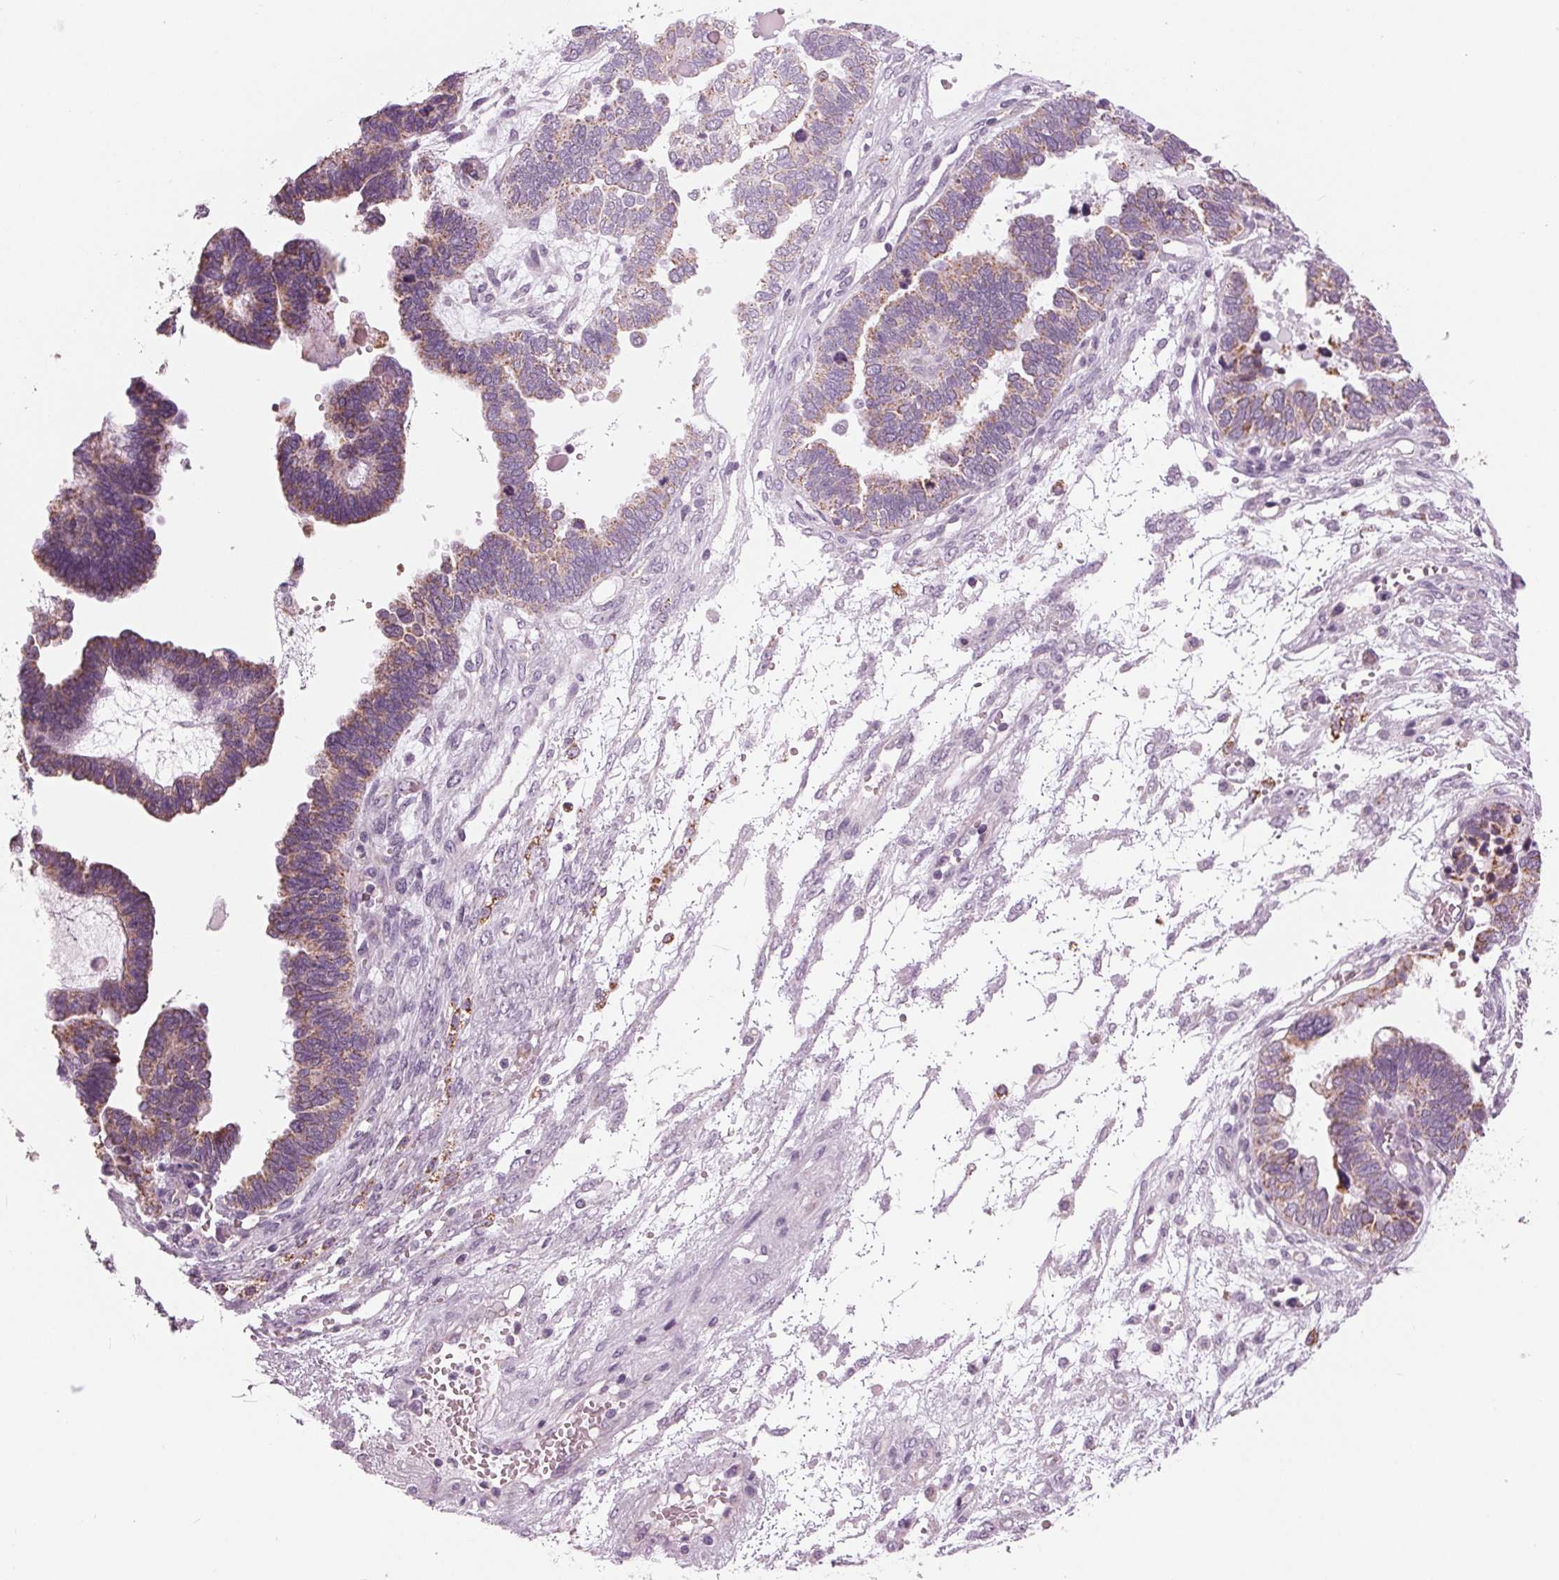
{"staining": {"intensity": "weak", "quantity": ">75%", "location": "cytoplasmic/membranous"}, "tissue": "ovarian cancer", "cell_type": "Tumor cells", "image_type": "cancer", "snomed": [{"axis": "morphology", "description": "Cystadenocarcinoma, serous, NOS"}, {"axis": "topography", "description": "Ovary"}], "caption": "The image reveals a brown stain indicating the presence of a protein in the cytoplasmic/membranous of tumor cells in serous cystadenocarcinoma (ovarian).", "gene": "SAMD4A", "patient": {"sex": "female", "age": 51}}